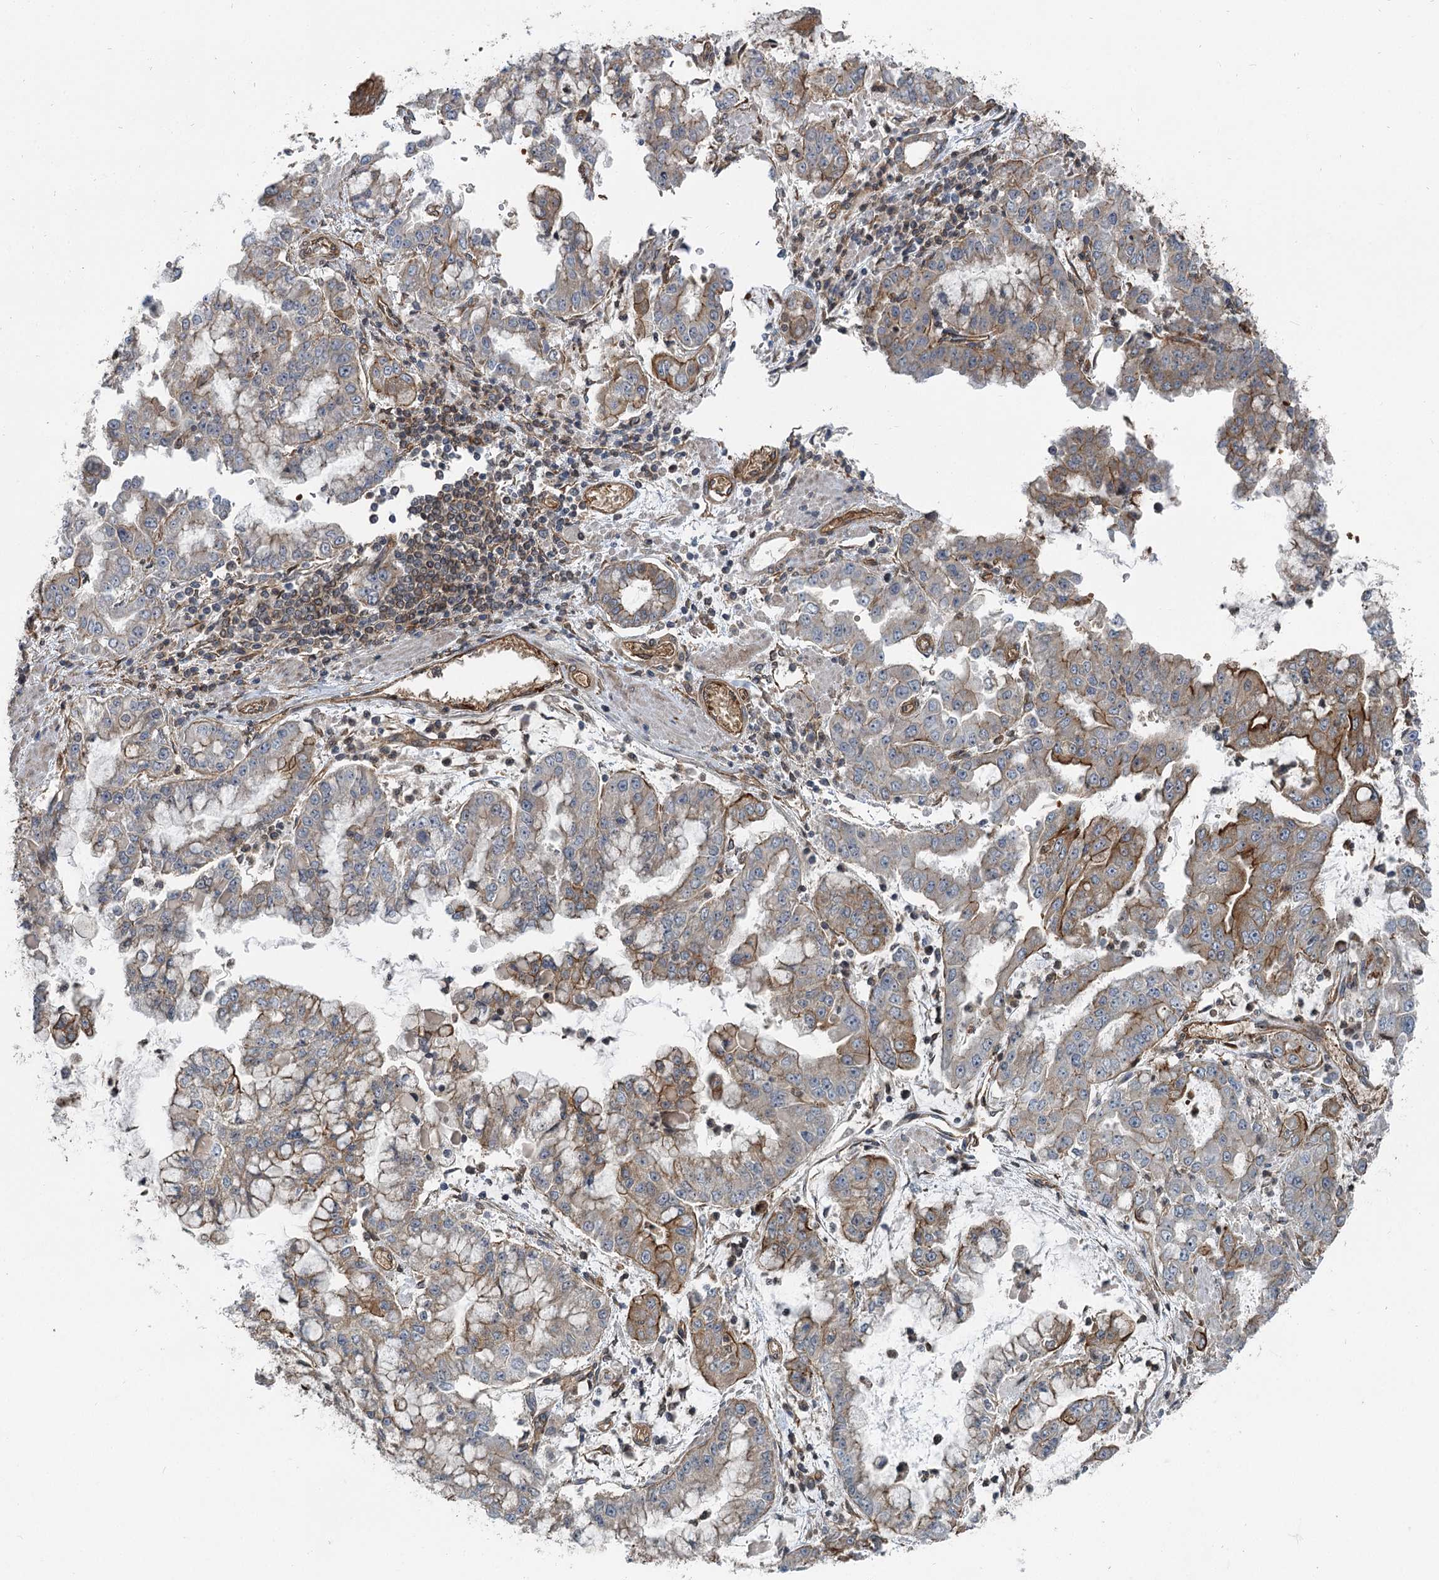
{"staining": {"intensity": "moderate", "quantity": "<25%", "location": "cytoplasmic/membranous"}, "tissue": "stomach cancer", "cell_type": "Tumor cells", "image_type": "cancer", "snomed": [{"axis": "morphology", "description": "Adenocarcinoma, NOS"}, {"axis": "topography", "description": "Stomach"}], "caption": "High-power microscopy captured an immunohistochemistry (IHC) image of stomach adenocarcinoma, revealing moderate cytoplasmic/membranous expression in approximately <25% of tumor cells. (IHC, brightfield microscopy, high magnification).", "gene": "IQSEC1", "patient": {"sex": "male", "age": 76}}